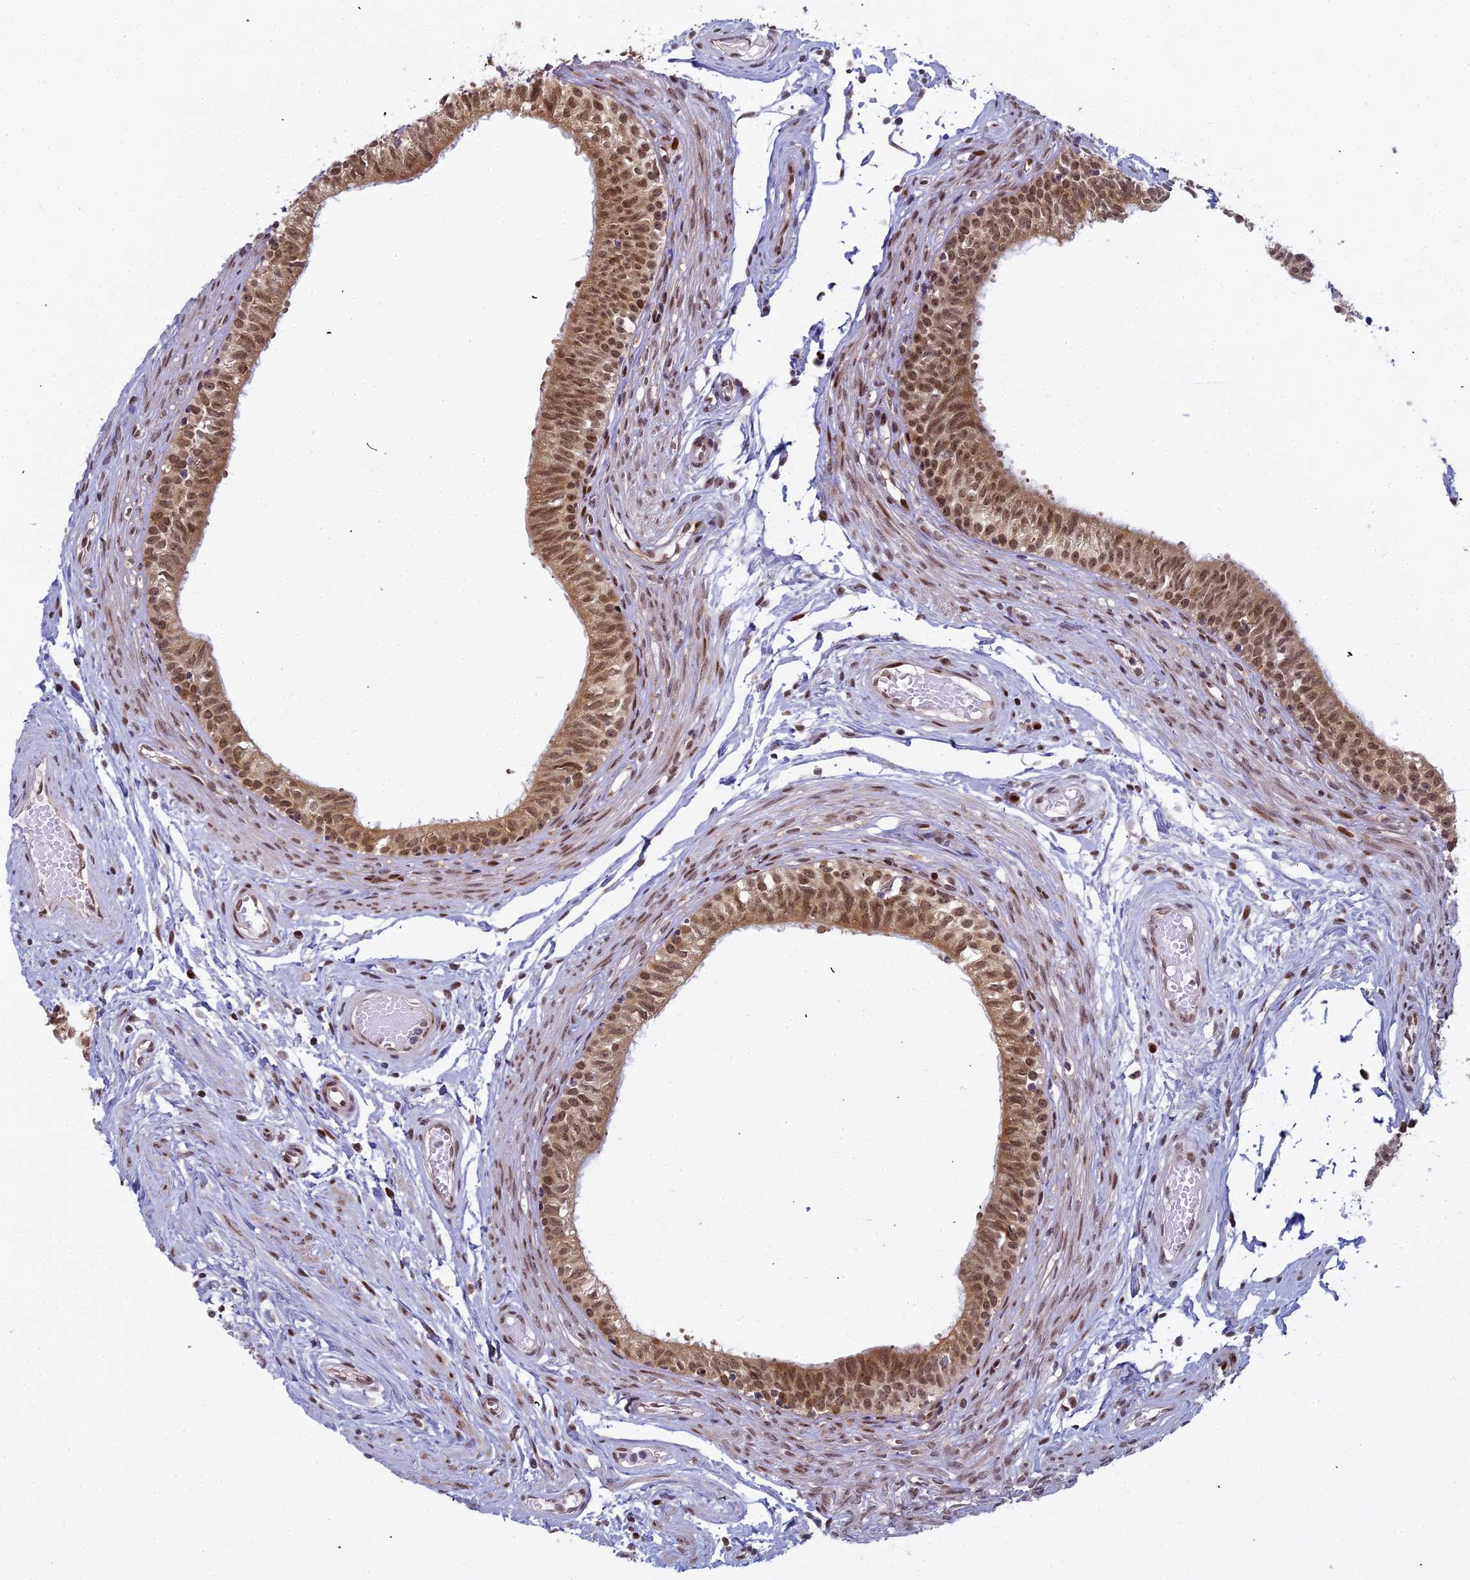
{"staining": {"intensity": "moderate", "quantity": ">75%", "location": "nuclear"}, "tissue": "epididymis", "cell_type": "Glandular cells", "image_type": "normal", "snomed": [{"axis": "morphology", "description": "Normal tissue, NOS"}, {"axis": "topography", "description": "Epididymis, spermatic cord, NOS"}], "caption": "Immunohistochemistry staining of unremarkable epididymis, which displays medium levels of moderate nuclear positivity in about >75% of glandular cells indicating moderate nuclear protein staining. The staining was performed using DAB (3,3'-diaminobenzidine) (brown) for protein detection and nuclei were counterstained in hematoxylin (blue).", "gene": "ABCA2", "patient": {"sex": "male", "age": 22}}